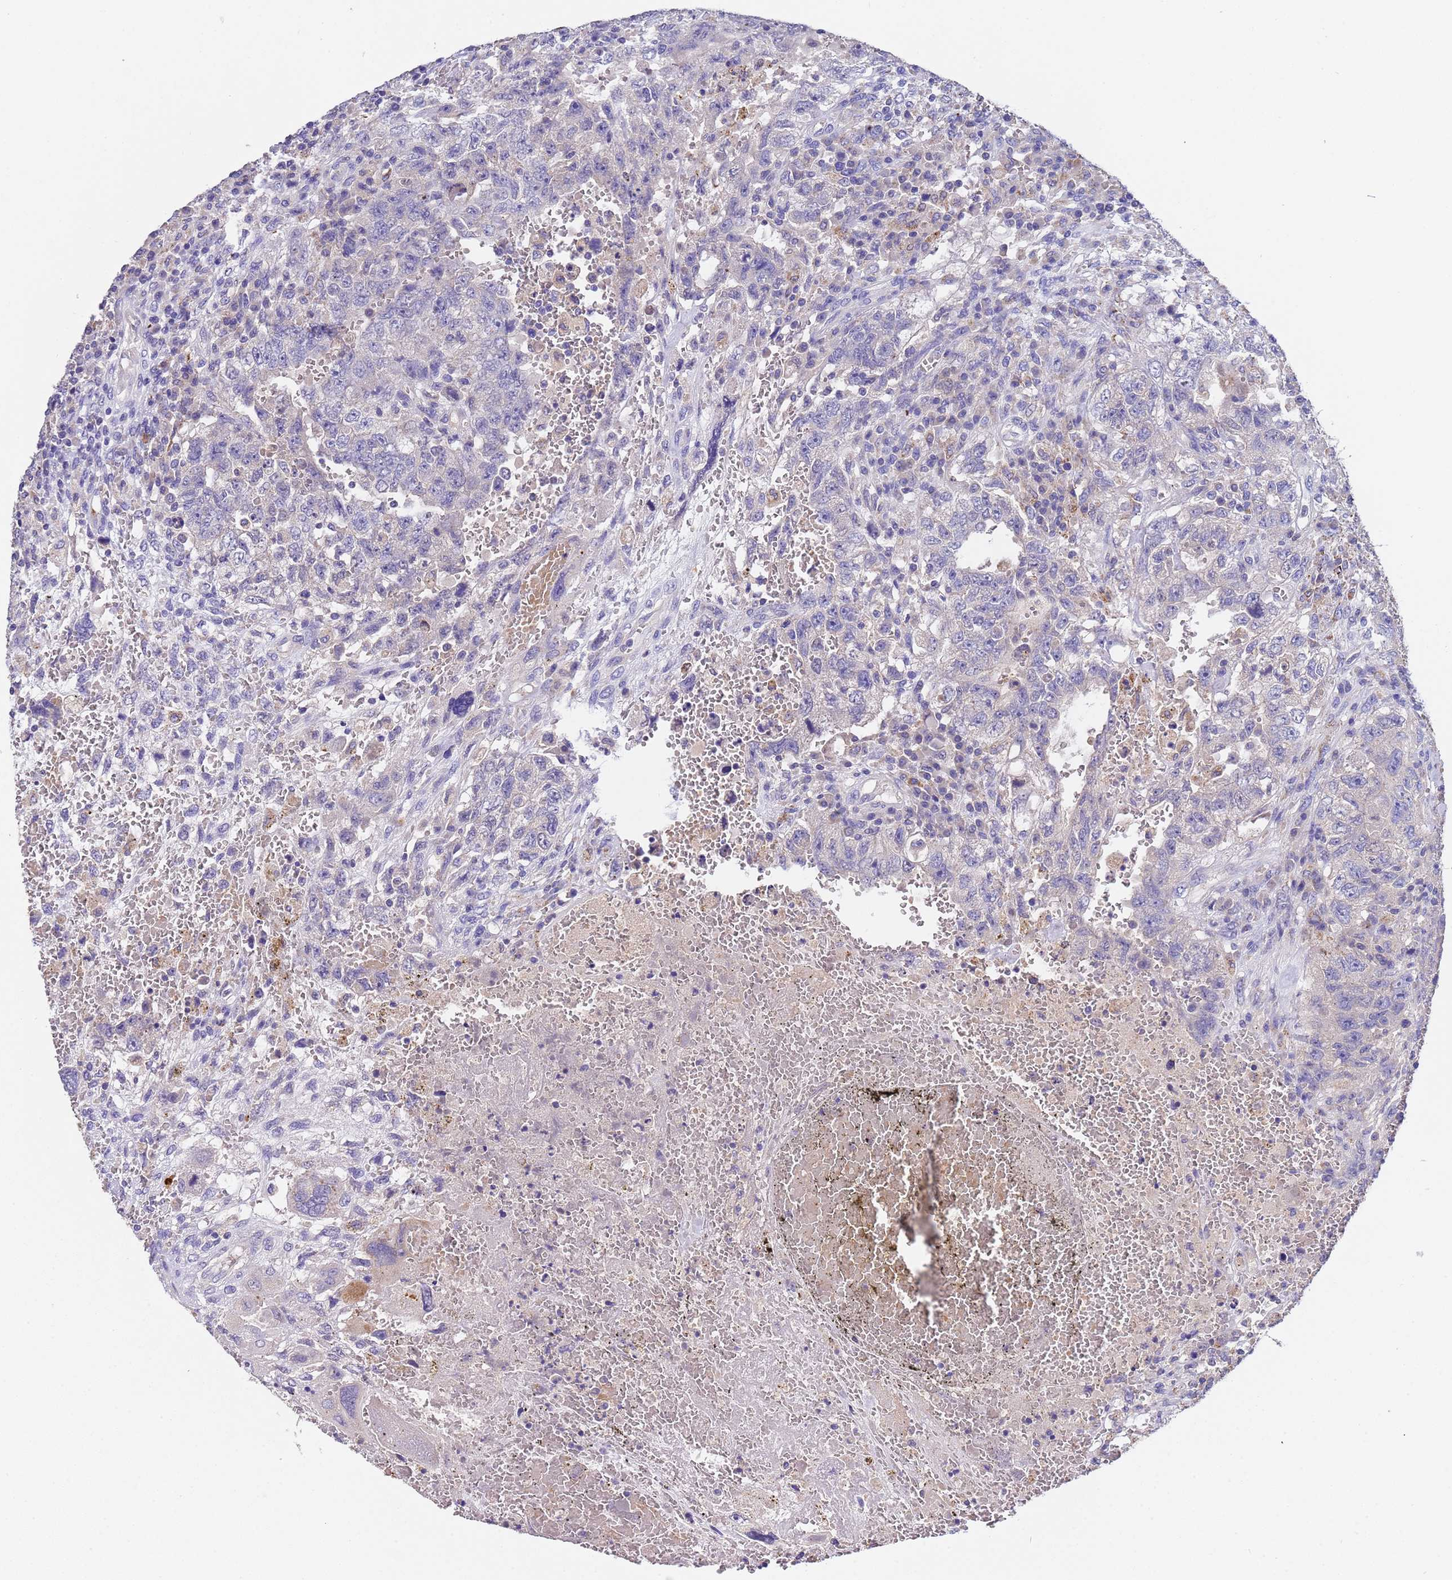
{"staining": {"intensity": "negative", "quantity": "none", "location": "none"}, "tissue": "testis cancer", "cell_type": "Tumor cells", "image_type": "cancer", "snomed": [{"axis": "morphology", "description": "Carcinoma, Embryonal, NOS"}, {"axis": "topography", "description": "Testis"}], "caption": "Immunohistochemistry (IHC) histopathology image of human embryonal carcinoma (testis) stained for a protein (brown), which exhibits no expression in tumor cells.", "gene": "SLC24A3", "patient": {"sex": "male", "age": 26}}